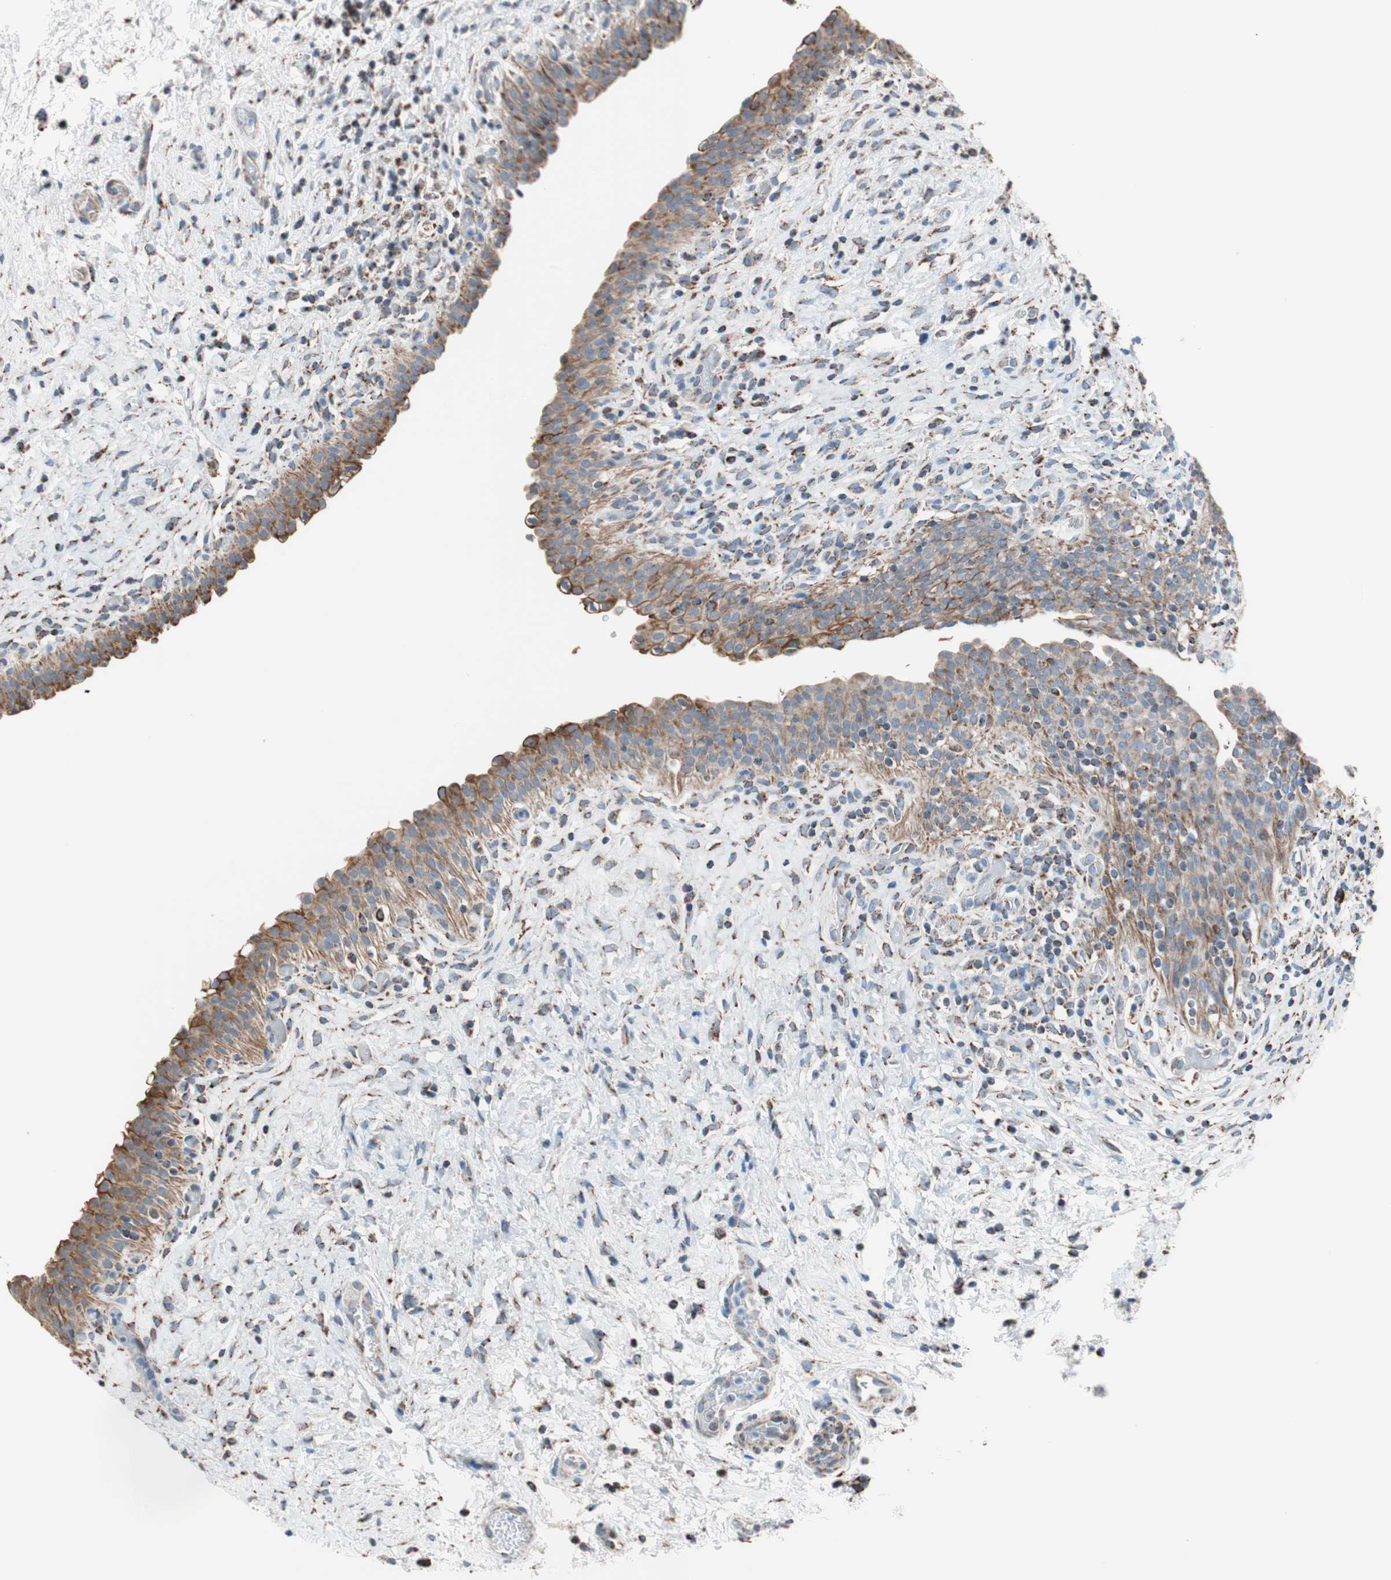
{"staining": {"intensity": "moderate", "quantity": ">75%", "location": "cytoplasmic/membranous"}, "tissue": "urinary bladder", "cell_type": "Urothelial cells", "image_type": "normal", "snomed": [{"axis": "morphology", "description": "Normal tissue, NOS"}, {"axis": "topography", "description": "Urinary bladder"}], "caption": "This histopathology image displays immunohistochemistry staining of unremarkable human urinary bladder, with medium moderate cytoplasmic/membranous positivity in approximately >75% of urothelial cells.", "gene": "PCSK4", "patient": {"sex": "male", "age": 51}}